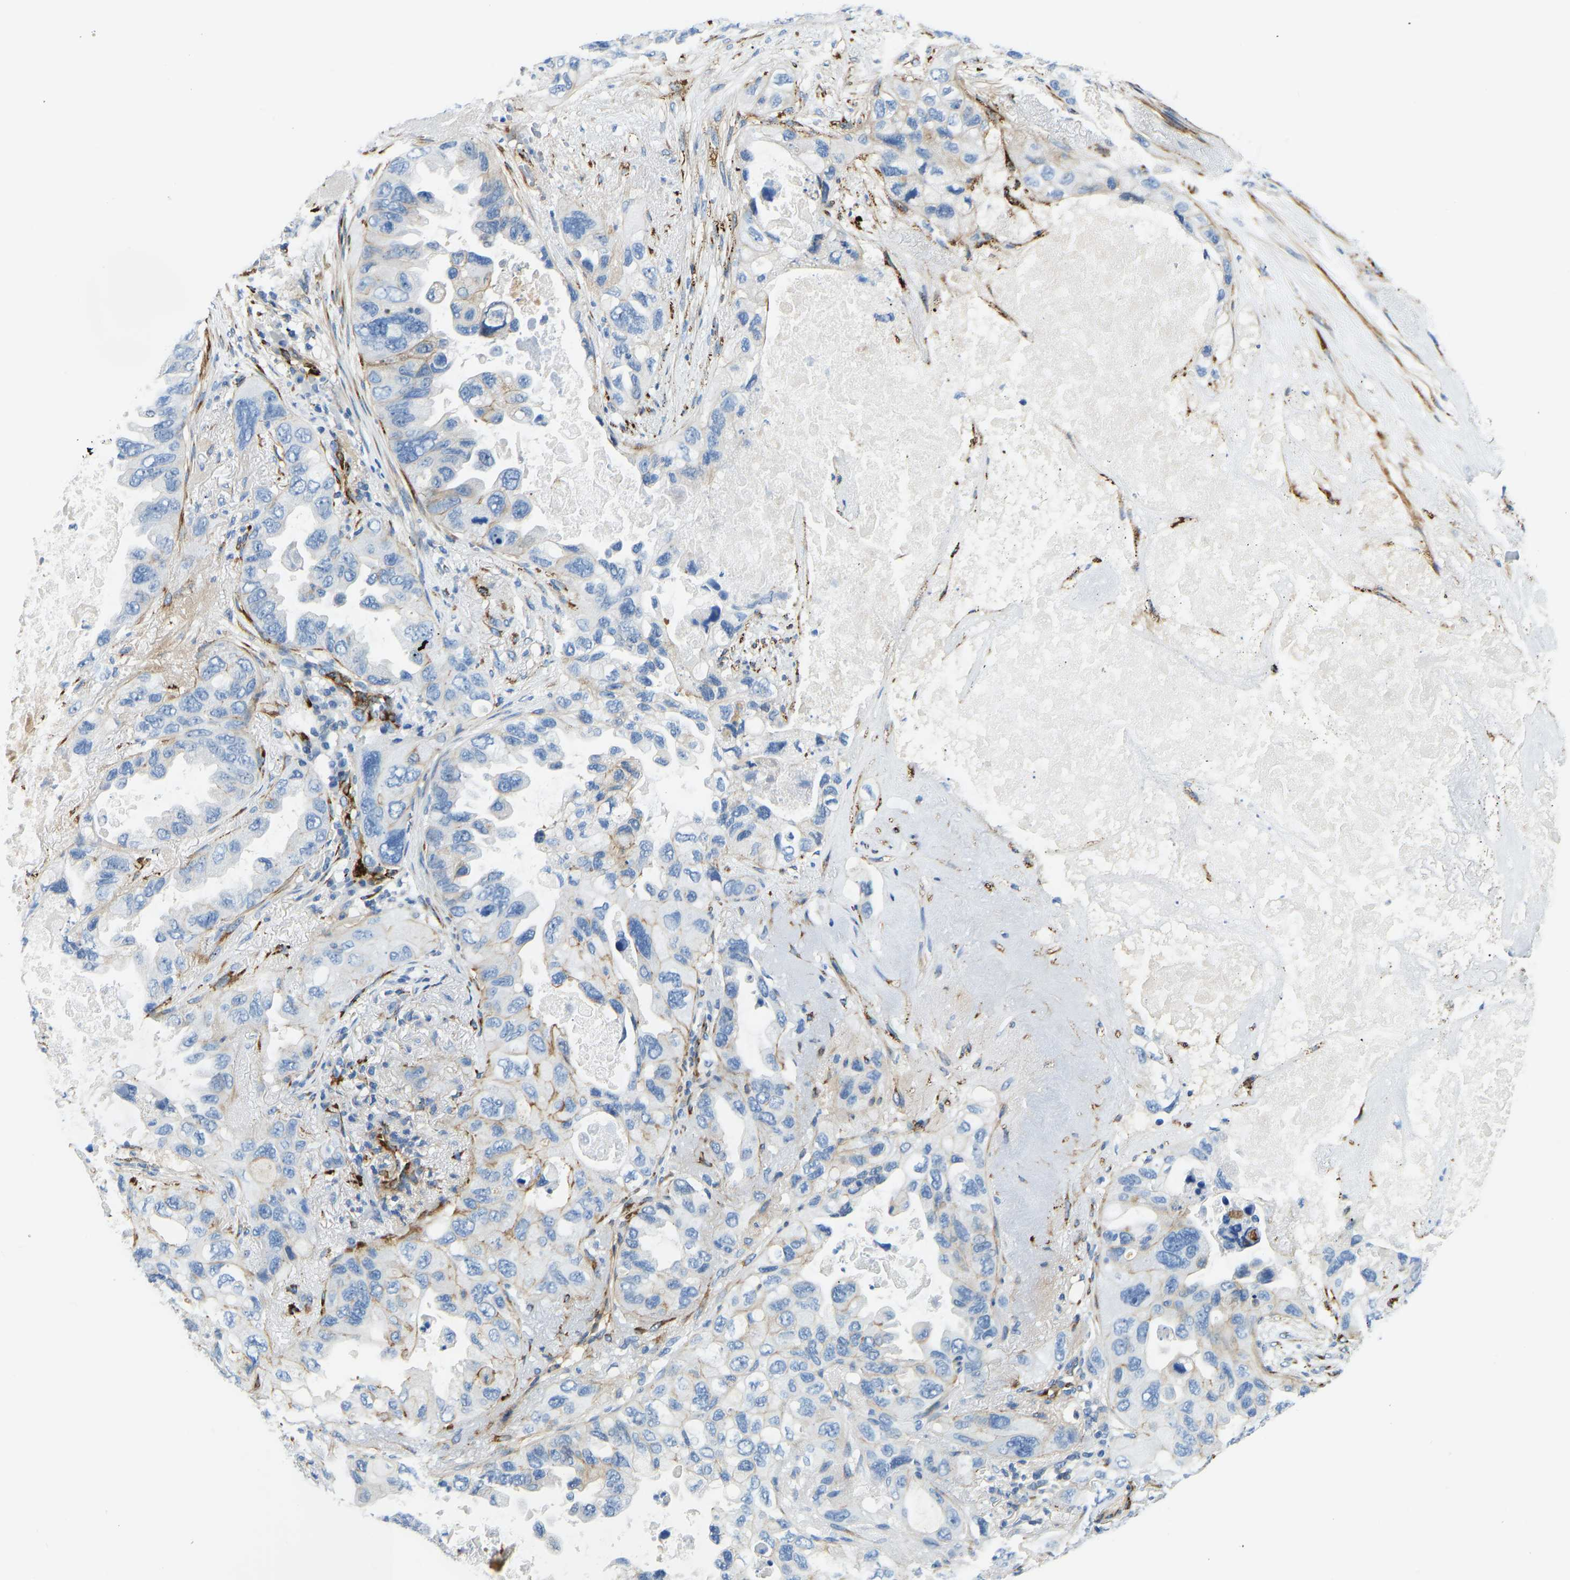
{"staining": {"intensity": "negative", "quantity": "none", "location": "none"}, "tissue": "lung cancer", "cell_type": "Tumor cells", "image_type": "cancer", "snomed": [{"axis": "morphology", "description": "Squamous cell carcinoma, NOS"}, {"axis": "topography", "description": "Lung"}], "caption": "High power microscopy image of an immunohistochemistry (IHC) image of lung cancer, revealing no significant staining in tumor cells.", "gene": "COL15A1", "patient": {"sex": "female", "age": 73}}